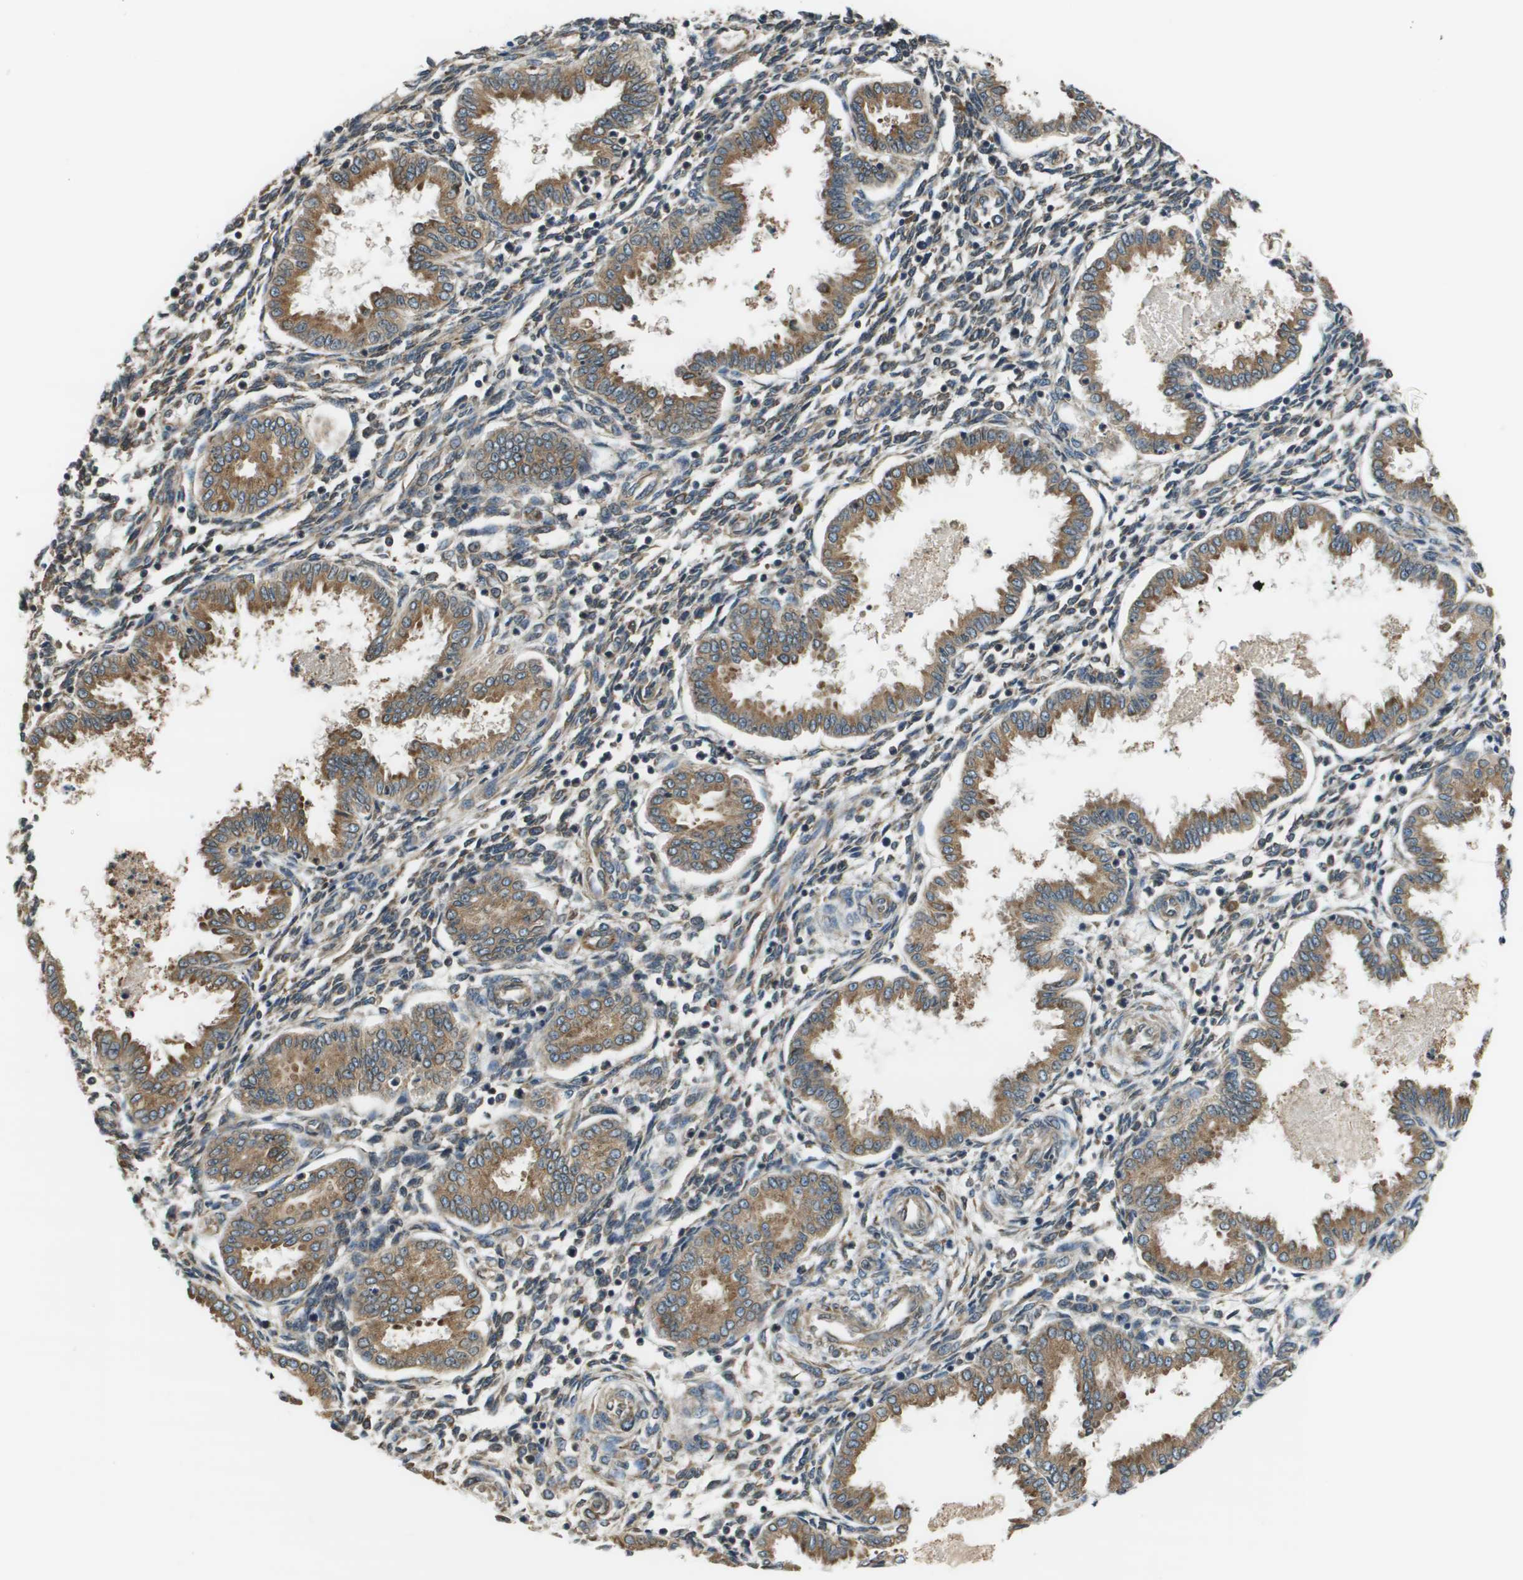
{"staining": {"intensity": "weak", "quantity": "25%-75%", "location": "cytoplasmic/membranous"}, "tissue": "endometrium", "cell_type": "Cells in endometrial stroma", "image_type": "normal", "snomed": [{"axis": "morphology", "description": "Normal tissue, NOS"}, {"axis": "topography", "description": "Endometrium"}], "caption": "Protein expression by immunohistochemistry exhibits weak cytoplasmic/membranous expression in about 25%-75% of cells in endometrial stroma in benign endometrium.", "gene": "SEC62", "patient": {"sex": "female", "age": 33}}